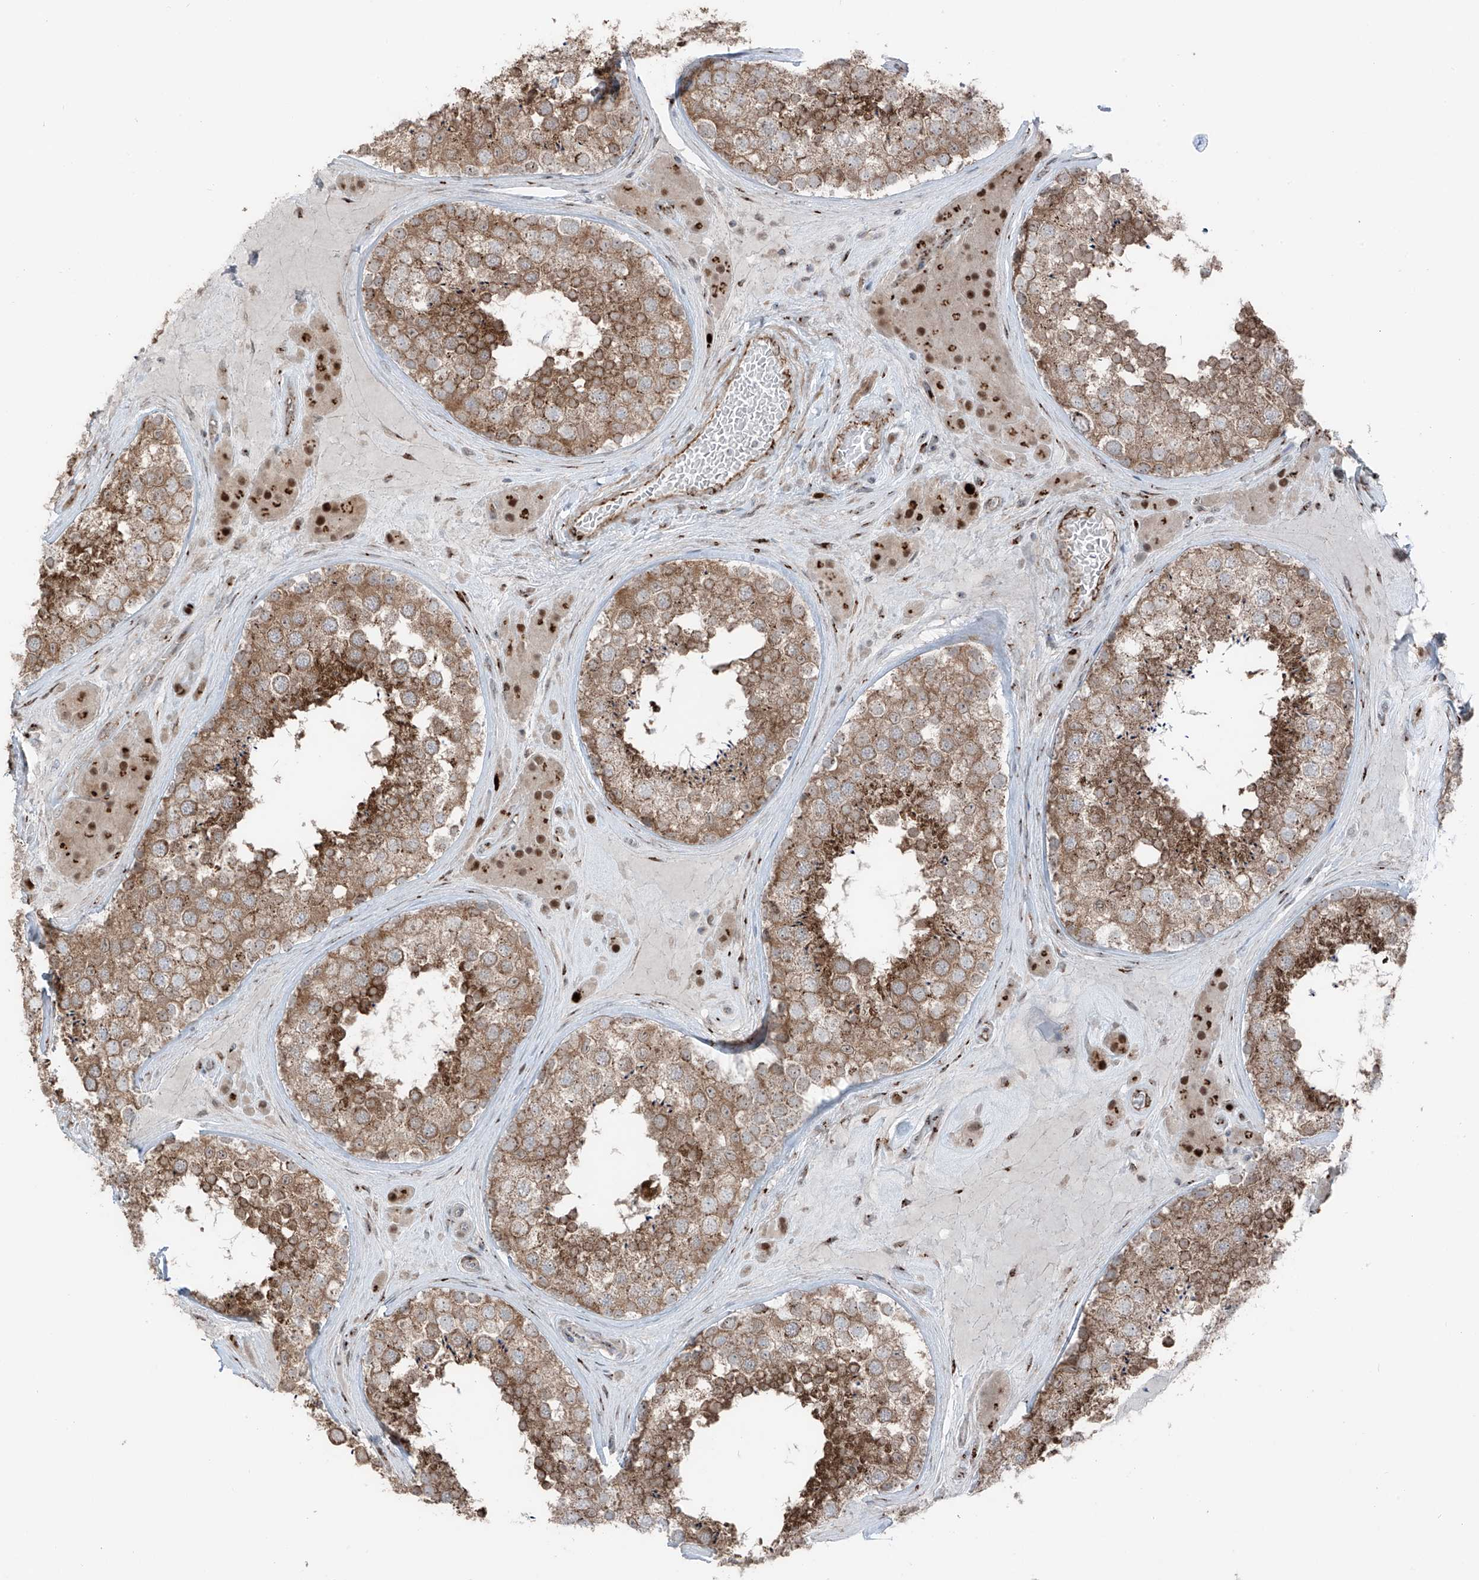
{"staining": {"intensity": "moderate", "quantity": ">75%", "location": "cytoplasmic/membranous"}, "tissue": "testis", "cell_type": "Cells in seminiferous ducts", "image_type": "normal", "snomed": [{"axis": "morphology", "description": "Normal tissue, NOS"}, {"axis": "topography", "description": "Testis"}], "caption": "An immunohistochemistry (IHC) photomicrograph of benign tissue is shown. Protein staining in brown highlights moderate cytoplasmic/membranous positivity in testis within cells in seminiferous ducts.", "gene": "ERLEC1", "patient": {"sex": "male", "age": 46}}